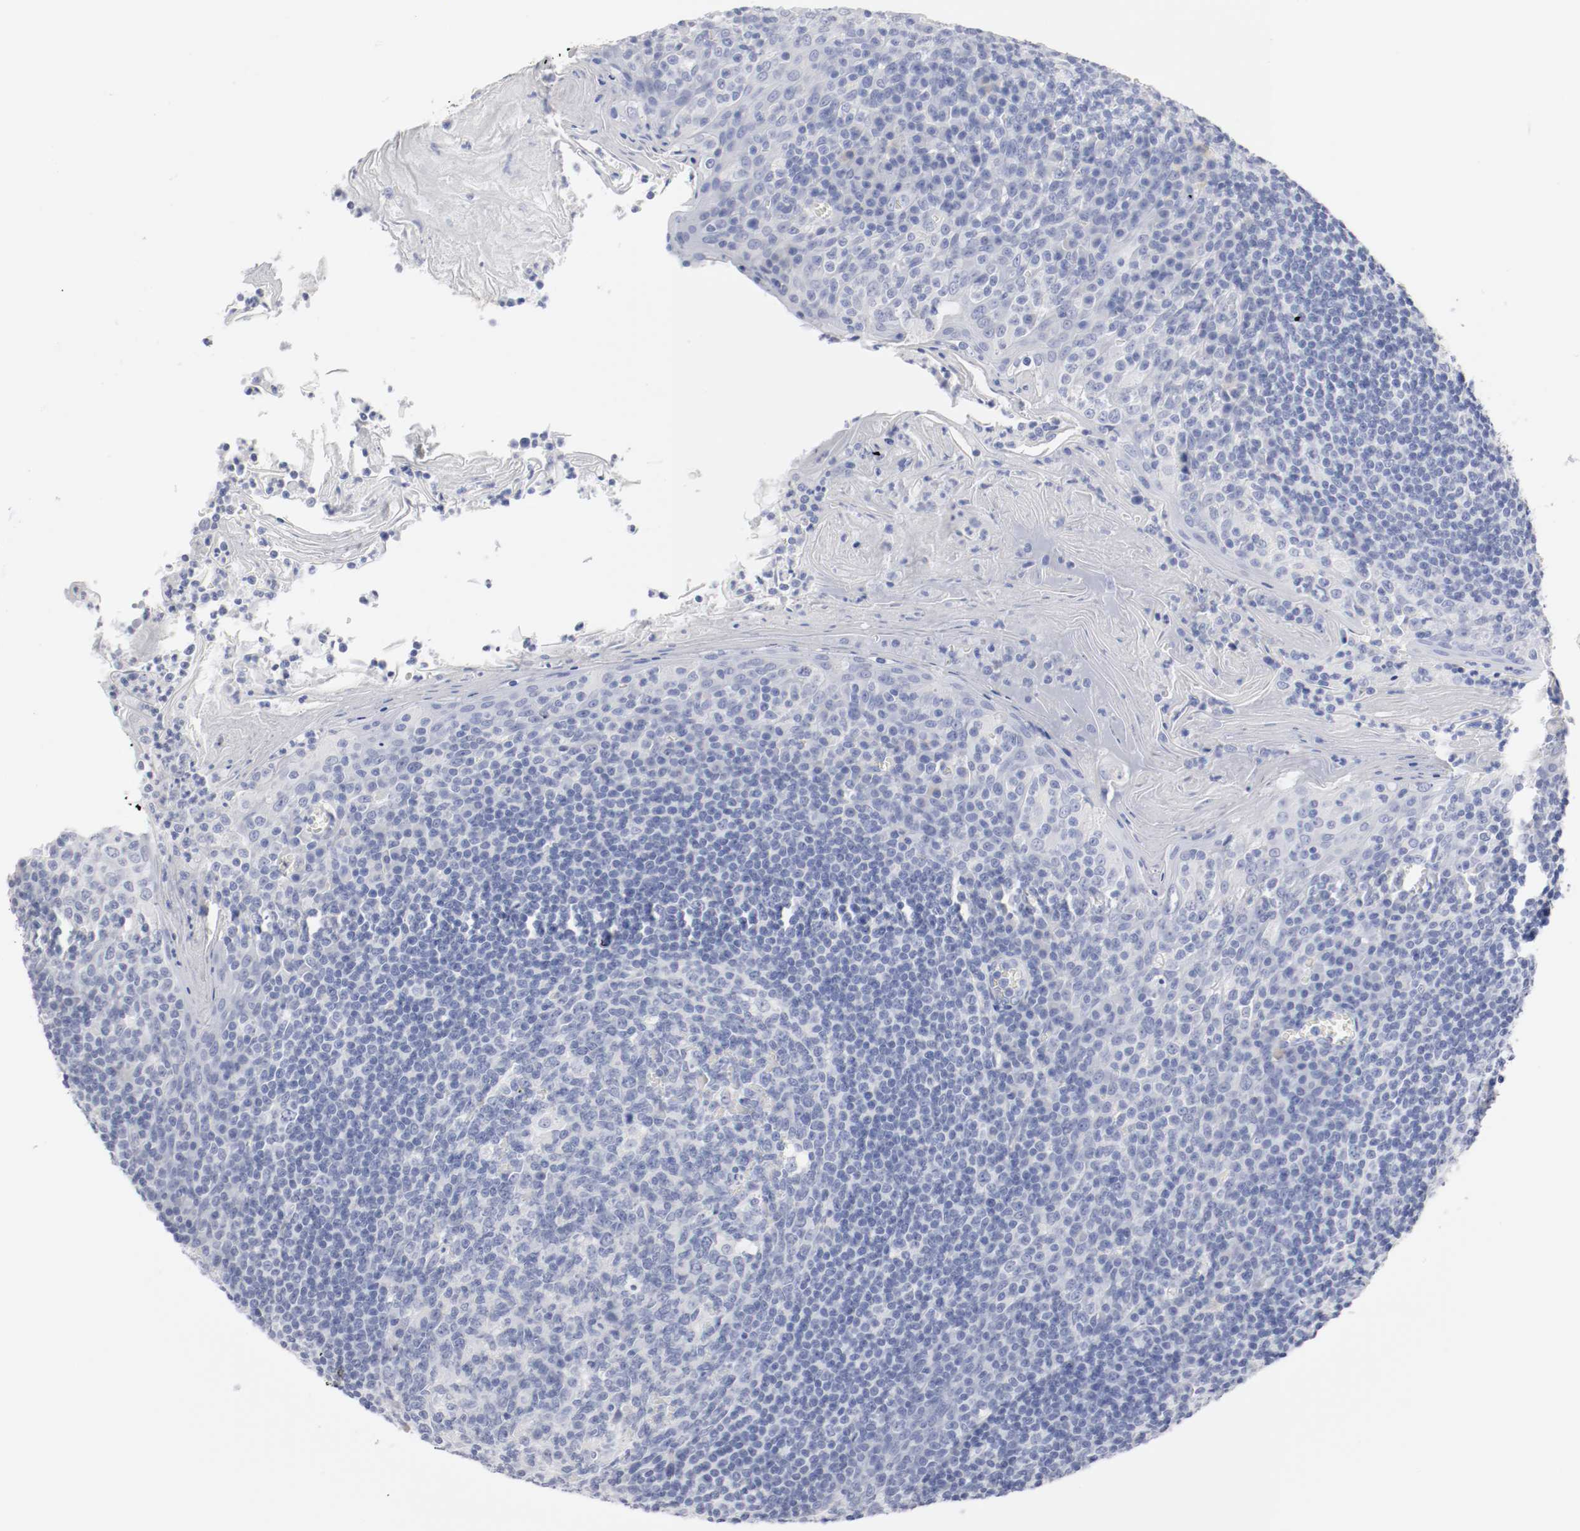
{"staining": {"intensity": "negative", "quantity": "none", "location": "none"}, "tissue": "tonsil", "cell_type": "Germinal center cells", "image_type": "normal", "snomed": [{"axis": "morphology", "description": "Normal tissue, NOS"}, {"axis": "topography", "description": "Tonsil"}], "caption": "The immunohistochemistry (IHC) image has no significant expression in germinal center cells of tonsil.", "gene": "GAD1", "patient": {"sex": "male", "age": 31}}